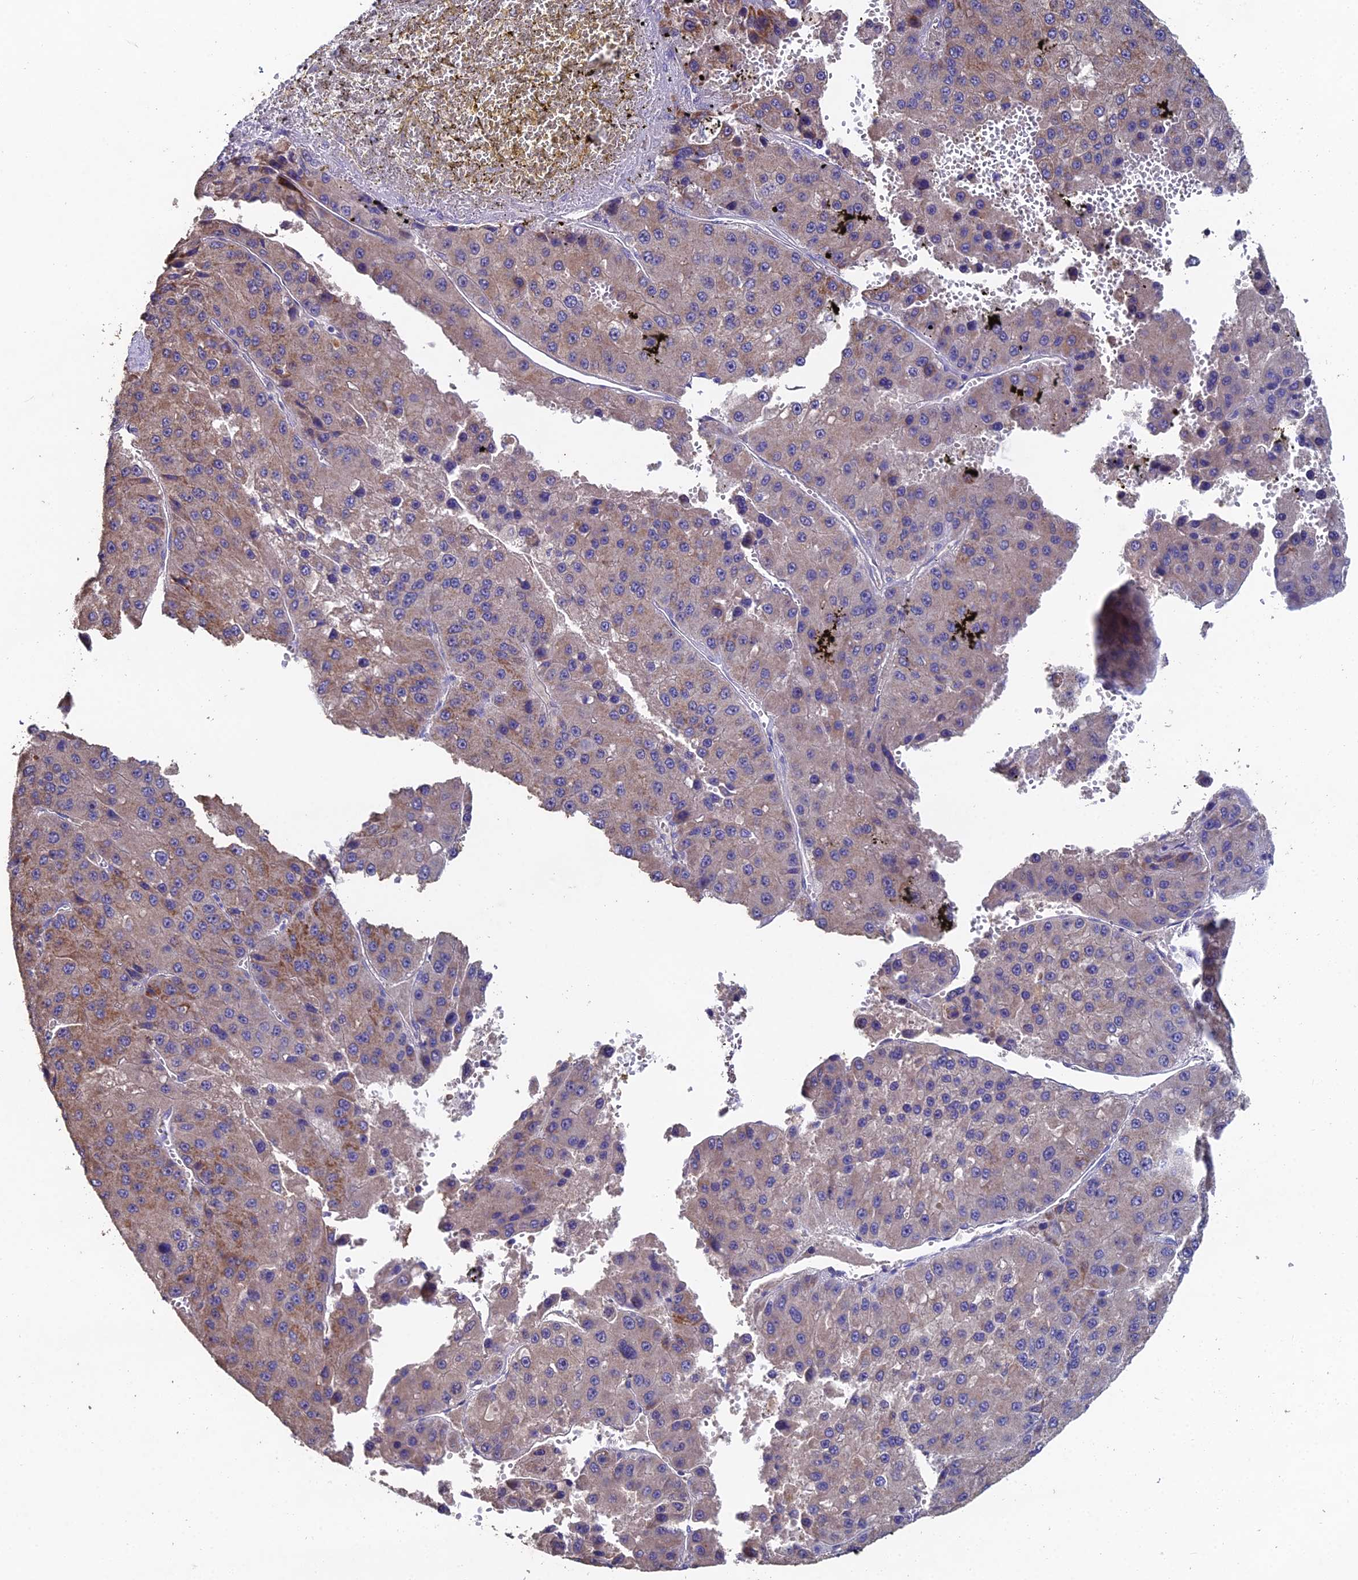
{"staining": {"intensity": "weak", "quantity": "25%-75%", "location": "cytoplasmic/membranous"}, "tissue": "liver cancer", "cell_type": "Tumor cells", "image_type": "cancer", "snomed": [{"axis": "morphology", "description": "Carcinoma, Hepatocellular, NOS"}, {"axis": "topography", "description": "Liver"}], "caption": "IHC of human hepatocellular carcinoma (liver) reveals low levels of weak cytoplasmic/membranous staining in about 25%-75% of tumor cells.", "gene": "ESRRG", "patient": {"sex": "female", "age": 73}}